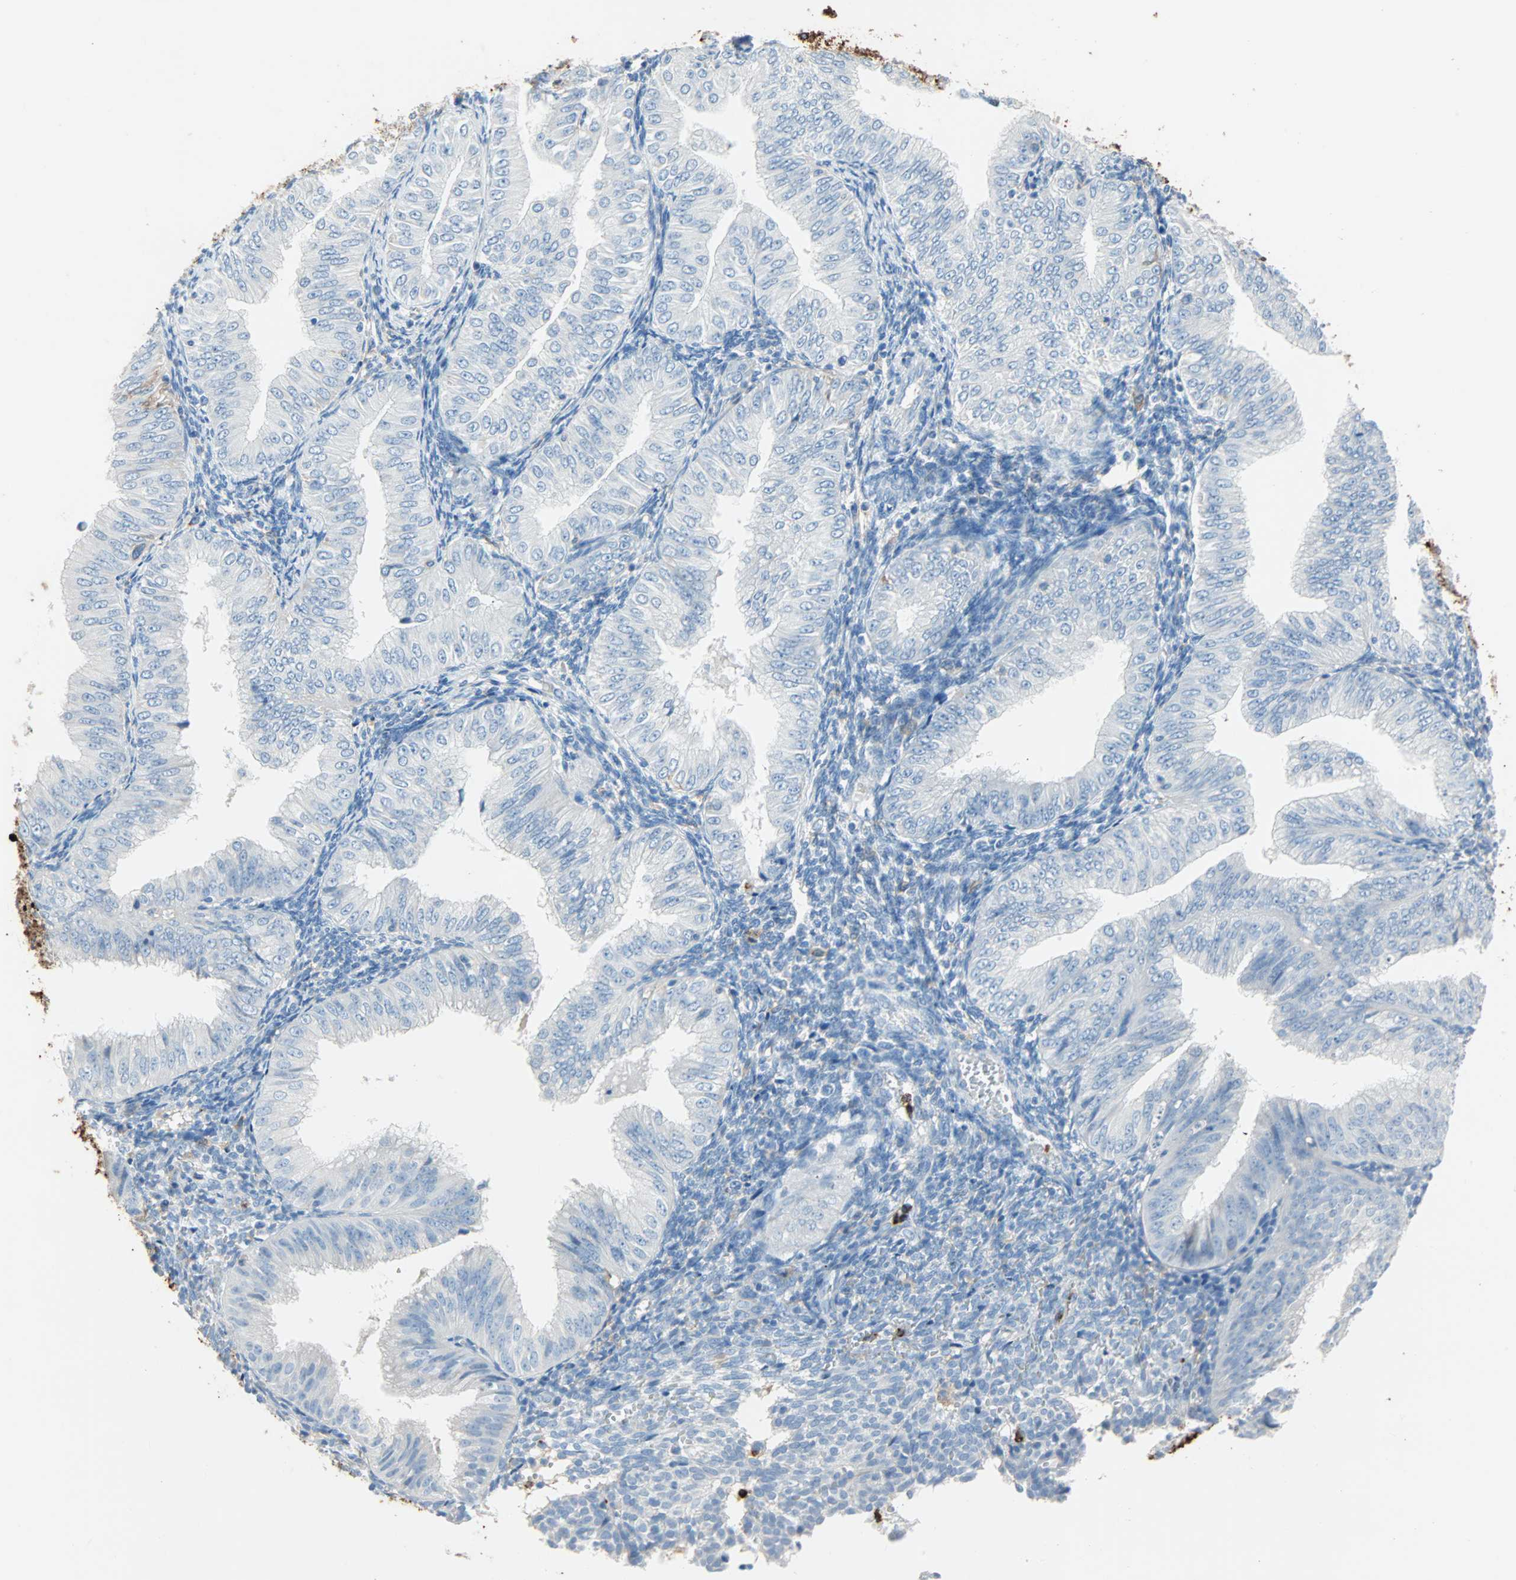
{"staining": {"intensity": "negative", "quantity": "none", "location": "none"}, "tissue": "endometrial cancer", "cell_type": "Tumor cells", "image_type": "cancer", "snomed": [{"axis": "morphology", "description": "Normal tissue, NOS"}, {"axis": "morphology", "description": "Adenocarcinoma, NOS"}, {"axis": "topography", "description": "Endometrium"}], "caption": "Tumor cells show no significant protein staining in endometrial cancer (adenocarcinoma). (Brightfield microscopy of DAB (3,3'-diaminobenzidine) immunohistochemistry at high magnification).", "gene": "CLEC4A", "patient": {"sex": "female", "age": 53}}